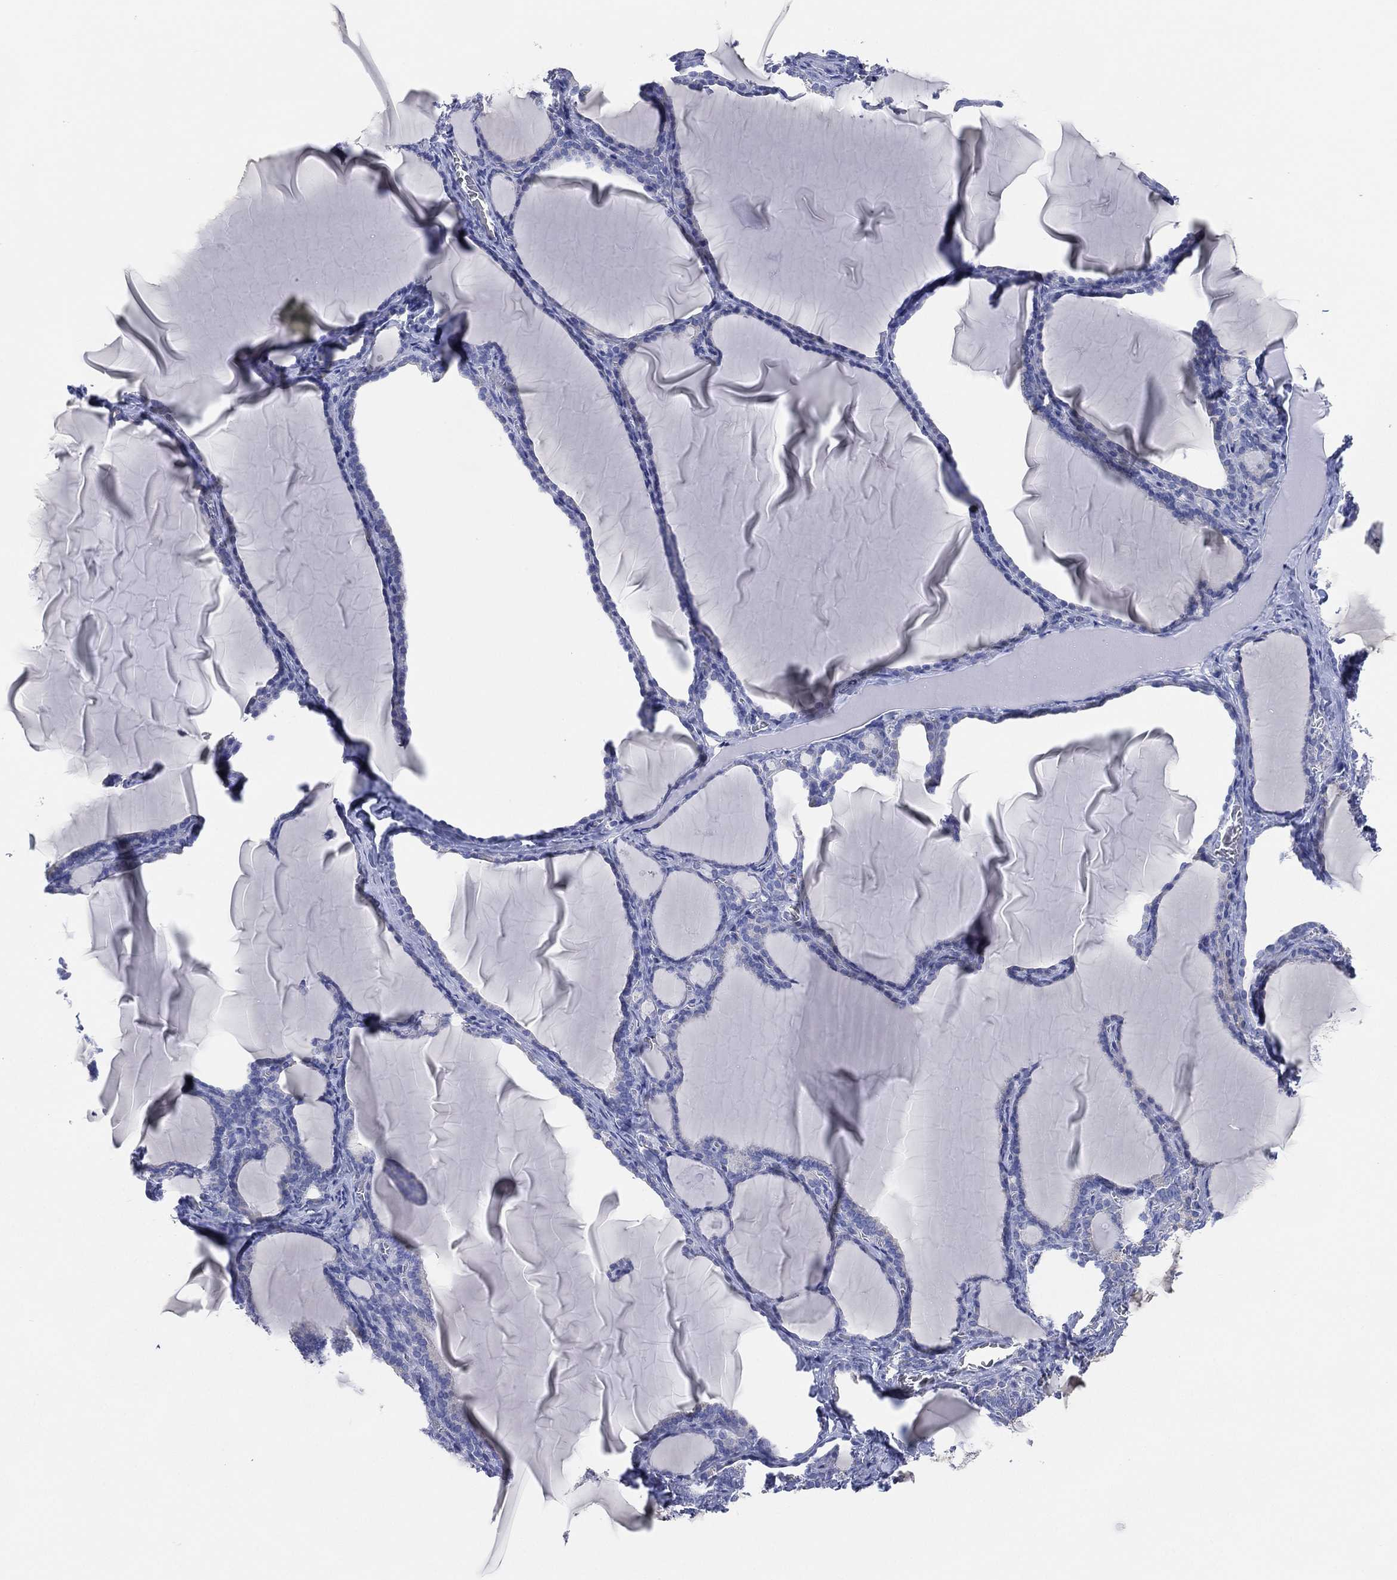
{"staining": {"intensity": "negative", "quantity": "none", "location": "none"}, "tissue": "thyroid gland", "cell_type": "Glandular cells", "image_type": "normal", "snomed": [{"axis": "morphology", "description": "Normal tissue, NOS"}, {"axis": "morphology", "description": "Hyperplasia, NOS"}, {"axis": "topography", "description": "Thyroid gland"}], "caption": "Immunohistochemistry image of benign thyroid gland: human thyroid gland stained with DAB exhibits no significant protein expression in glandular cells. The staining is performed using DAB (3,3'-diaminobenzidine) brown chromogen with nuclei counter-stained in using hematoxylin.", "gene": "CFTR", "patient": {"sex": "female", "age": 27}}